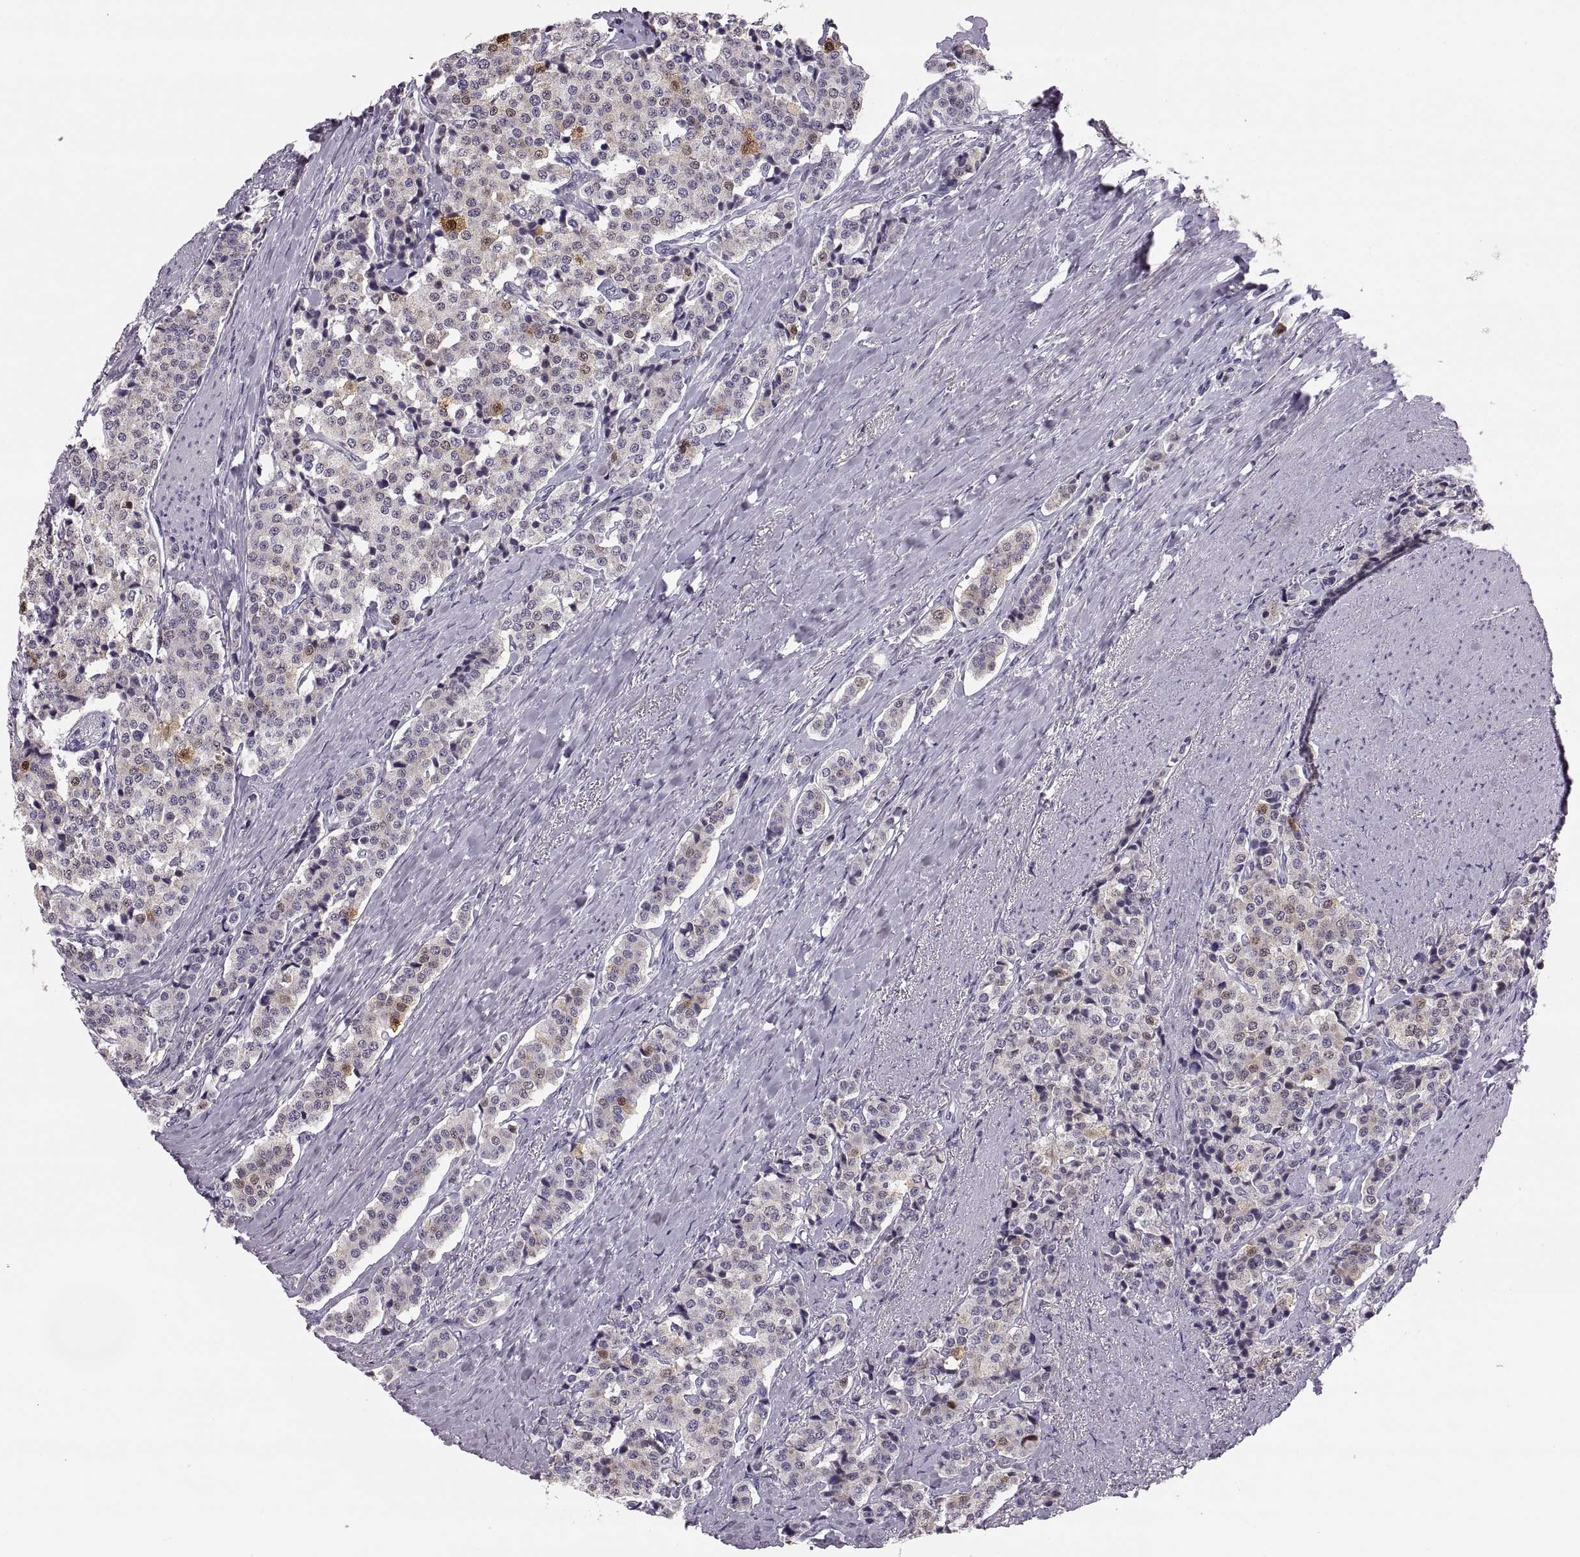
{"staining": {"intensity": "moderate", "quantity": "<25%", "location": "nuclear"}, "tissue": "carcinoid", "cell_type": "Tumor cells", "image_type": "cancer", "snomed": [{"axis": "morphology", "description": "Carcinoid, malignant, NOS"}, {"axis": "topography", "description": "Small intestine"}], "caption": "Carcinoid was stained to show a protein in brown. There is low levels of moderate nuclear expression in approximately <25% of tumor cells.", "gene": "ADH6", "patient": {"sex": "female", "age": 58}}